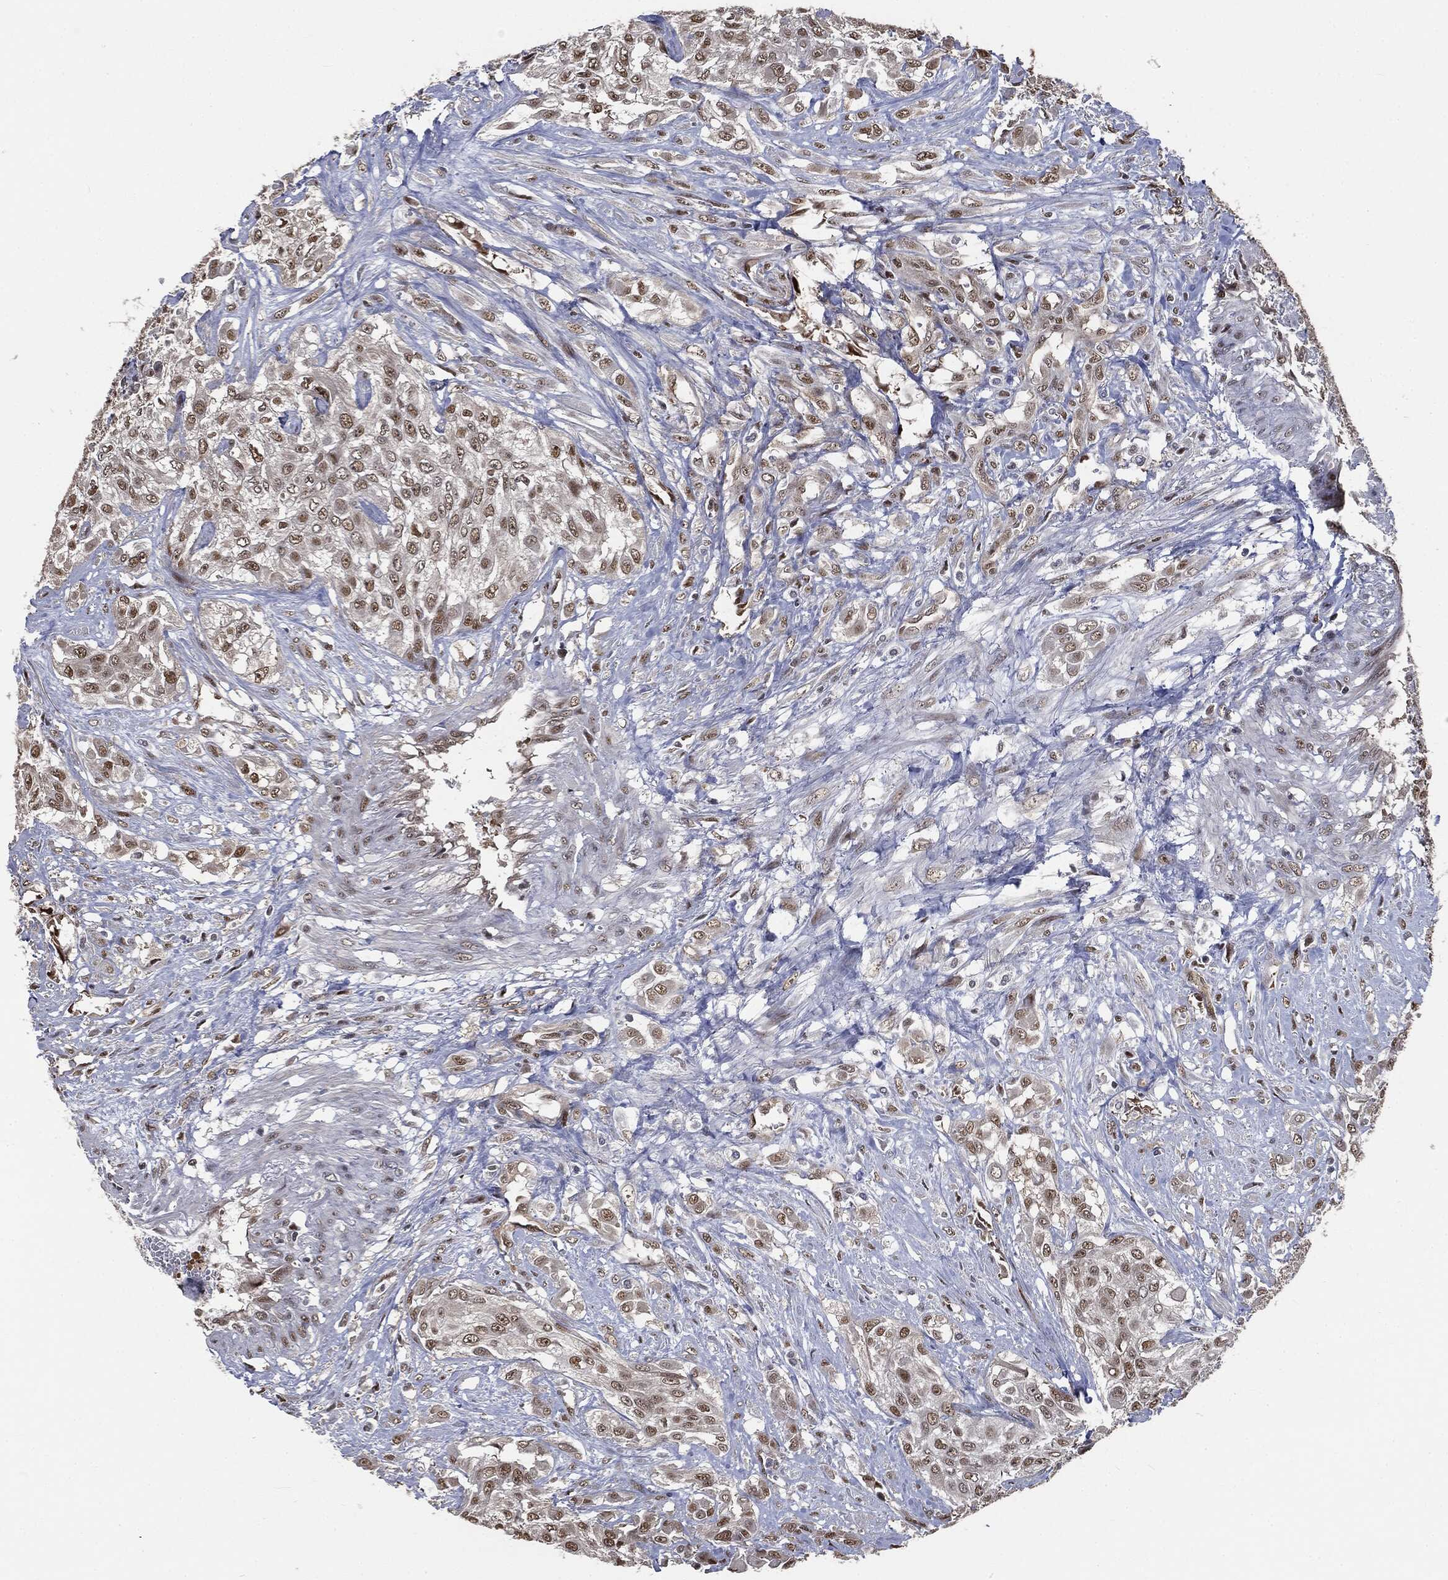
{"staining": {"intensity": "moderate", "quantity": "25%-75%", "location": "nuclear"}, "tissue": "urothelial cancer", "cell_type": "Tumor cells", "image_type": "cancer", "snomed": [{"axis": "morphology", "description": "Urothelial carcinoma, High grade"}, {"axis": "topography", "description": "Urinary bladder"}], "caption": "IHC image of human urothelial carcinoma (high-grade) stained for a protein (brown), which demonstrates medium levels of moderate nuclear positivity in about 25%-75% of tumor cells.", "gene": "SHLD2", "patient": {"sex": "male", "age": 57}}